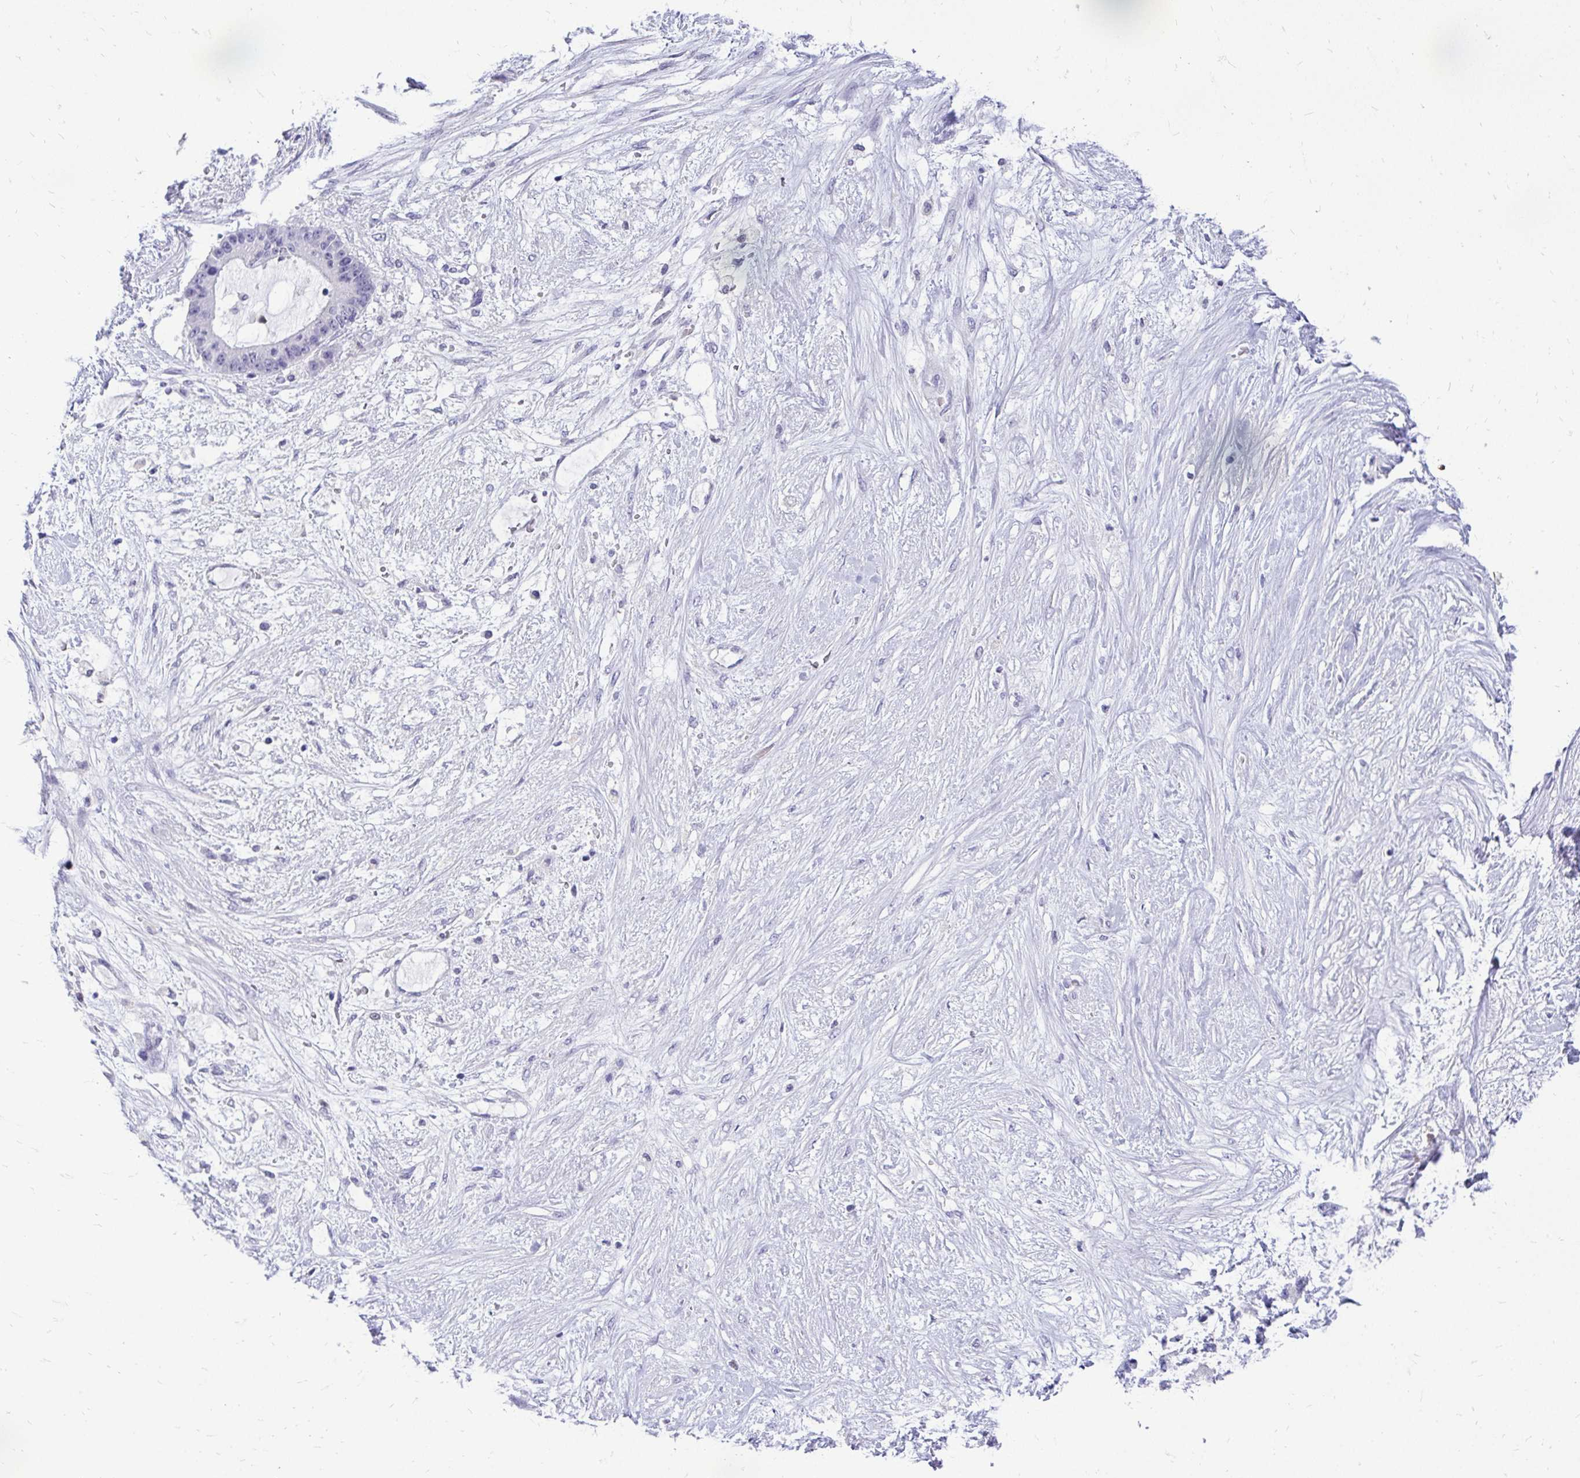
{"staining": {"intensity": "negative", "quantity": "none", "location": "none"}, "tissue": "liver cancer", "cell_type": "Tumor cells", "image_type": "cancer", "snomed": [{"axis": "morphology", "description": "Normal tissue, NOS"}, {"axis": "morphology", "description": "Cholangiocarcinoma"}, {"axis": "topography", "description": "Liver"}, {"axis": "topography", "description": "Peripheral nerve tissue"}], "caption": "Immunohistochemical staining of cholangiocarcinoma (liver) displays no significant positivity in tumor cells.", "gene": "ZSWIM9", "patient": {"sex": "female", "age": 73}}